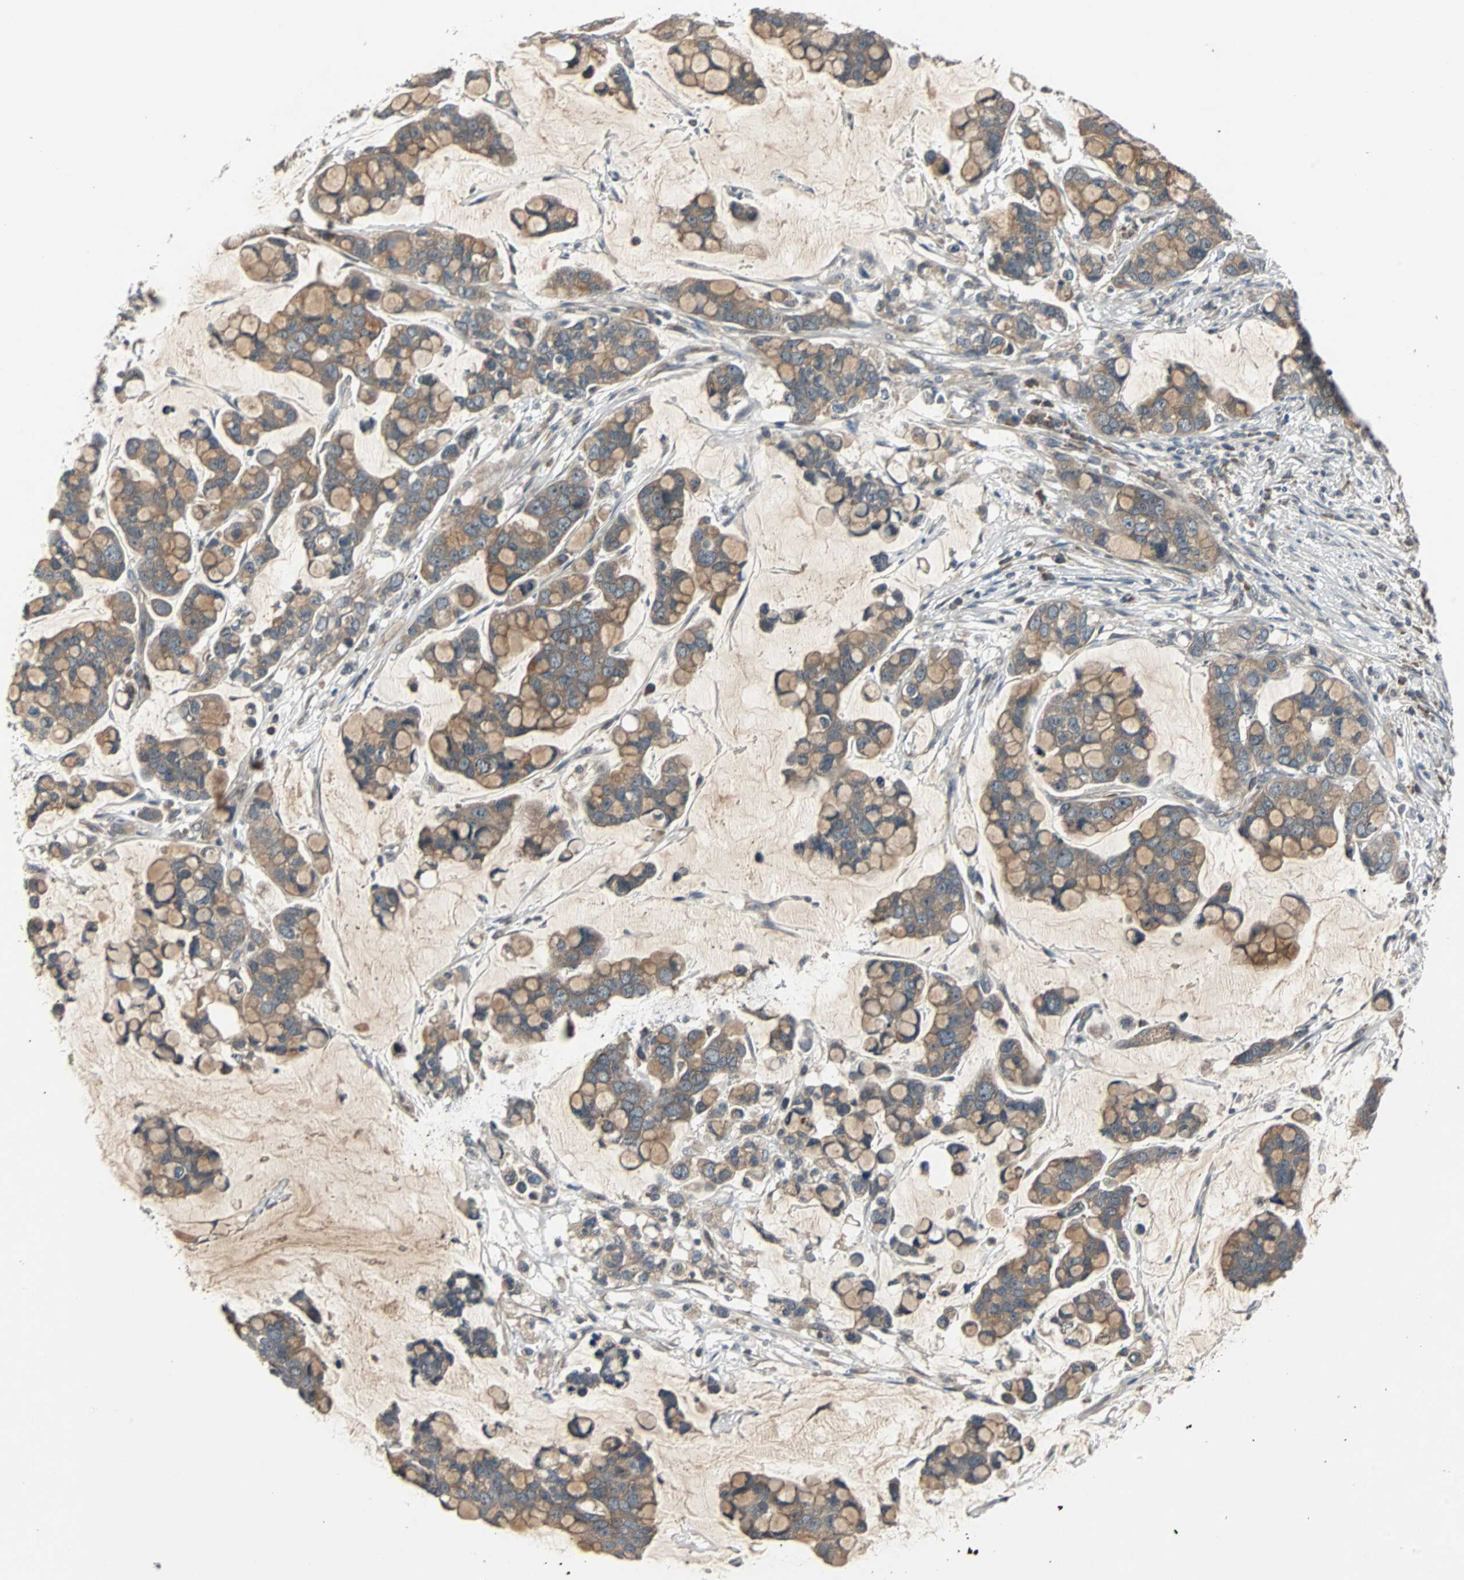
{"staining": {"intensity": "moderate", "quantity": ">75%", "location": "cytoplasmic/membranous"}, "tissue": "stomach cancer", "cell_type": "Tumor cells", "image_type": "cancer", "snomed": [{"axis": "morphology", "description": "Adenocarcinoma, NOS"}, {"axis": "topography", "description": "Stomach, lower"}], "caption": "A micrograph of human adenocarcinoma (stomach) stained for a protein reveals moderate cytoplasmic/membranous brown staining in tumor cells.", "gene": "ARF1", "patient": {"sex": "male", "age": 84}}